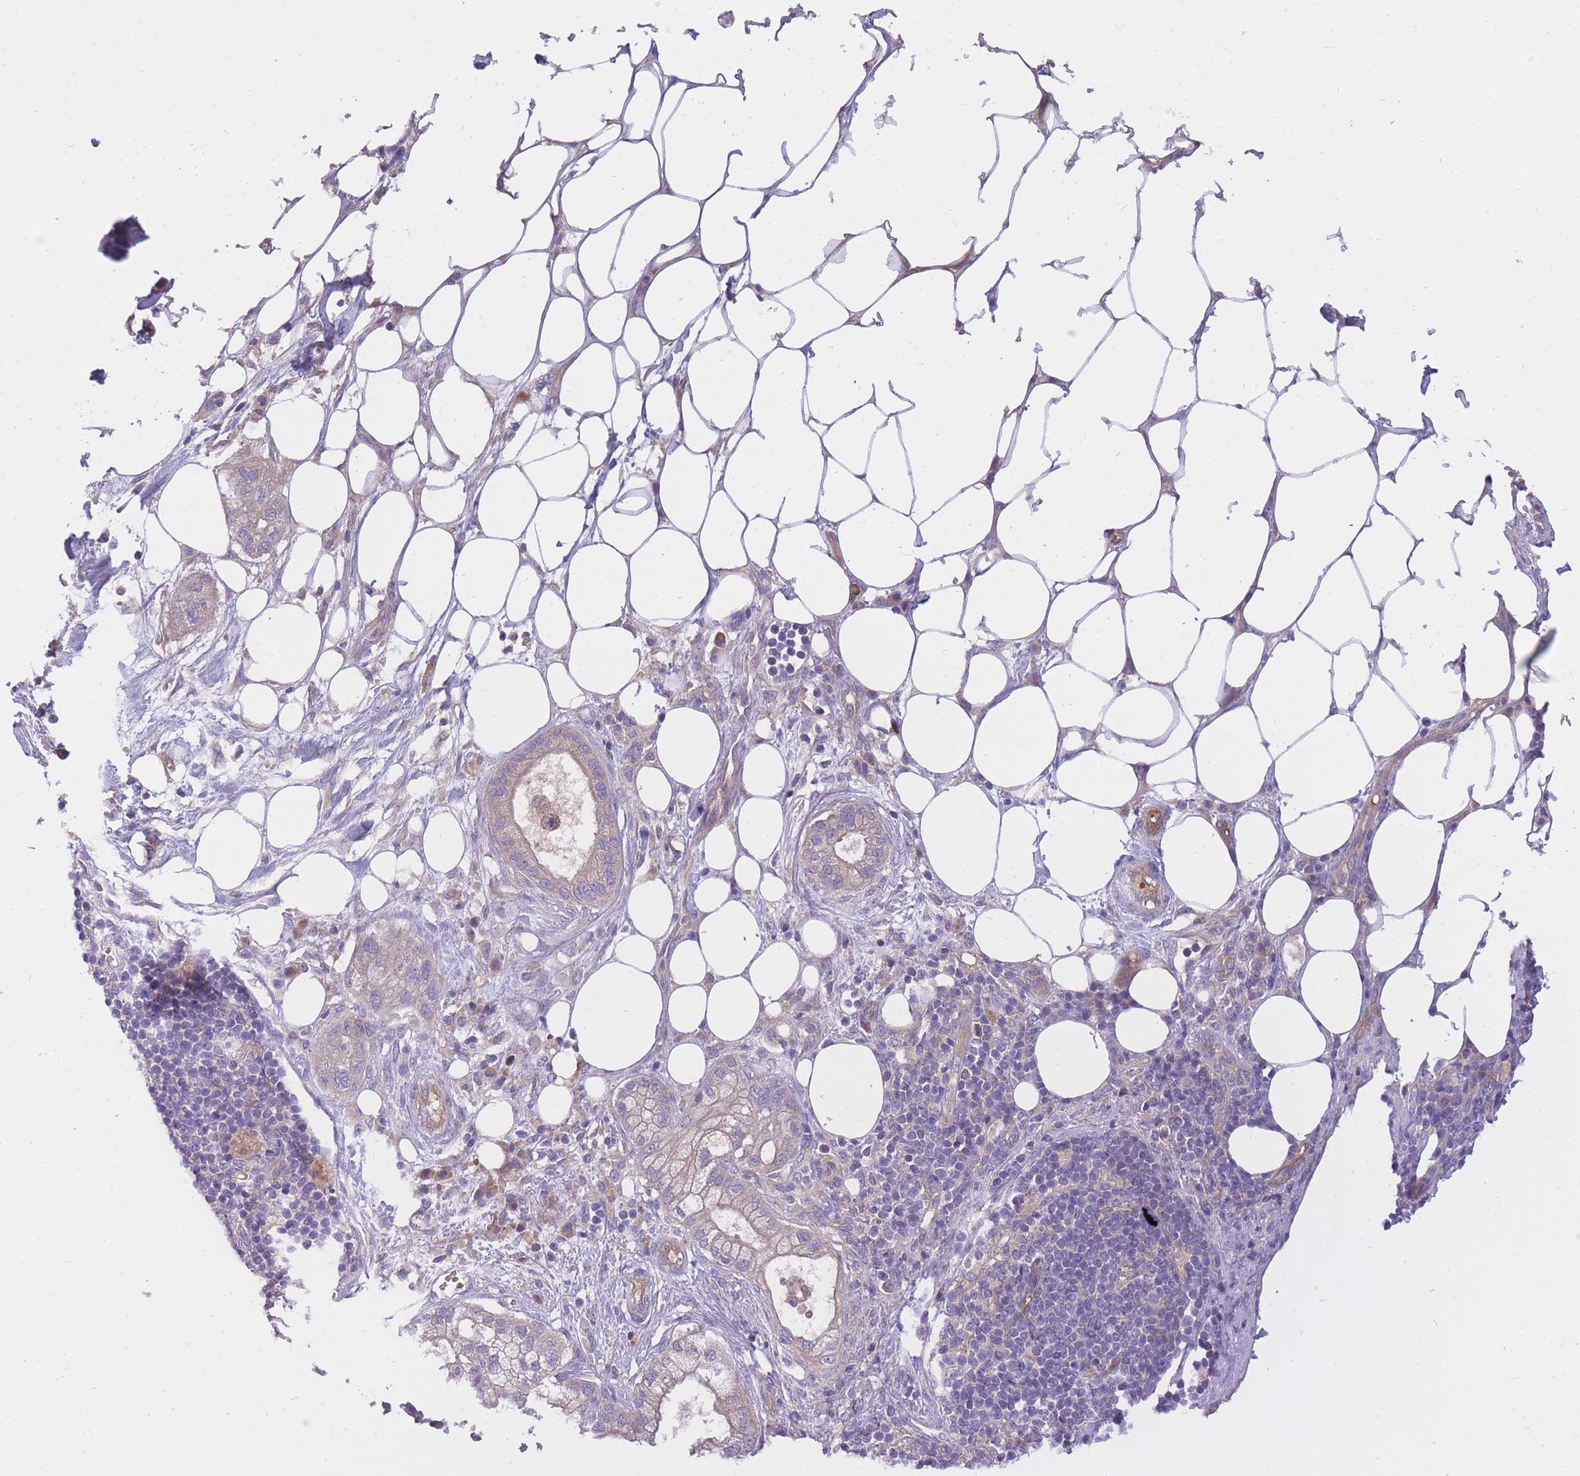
{"staining": {"intensity": "negative", "quantity": "none", "location": "none"}, "tissue": "pancreatic cancer", "cell_type": "Tumor cells", "image_type": "cancer", "snomed": [{"axis": "morphology", "description": "Adenocarcinoma, NOS"}, {"axis": "topography", "description": "Pancreas"}], "caption": "High power microscopy micrograph of an immunohistochemistry photomicrograph of pancreatic cancer, revealing no significant expression in tumor cells.", "gene": "CRYGN", "patient": {"sex": "male", "age": 44}}